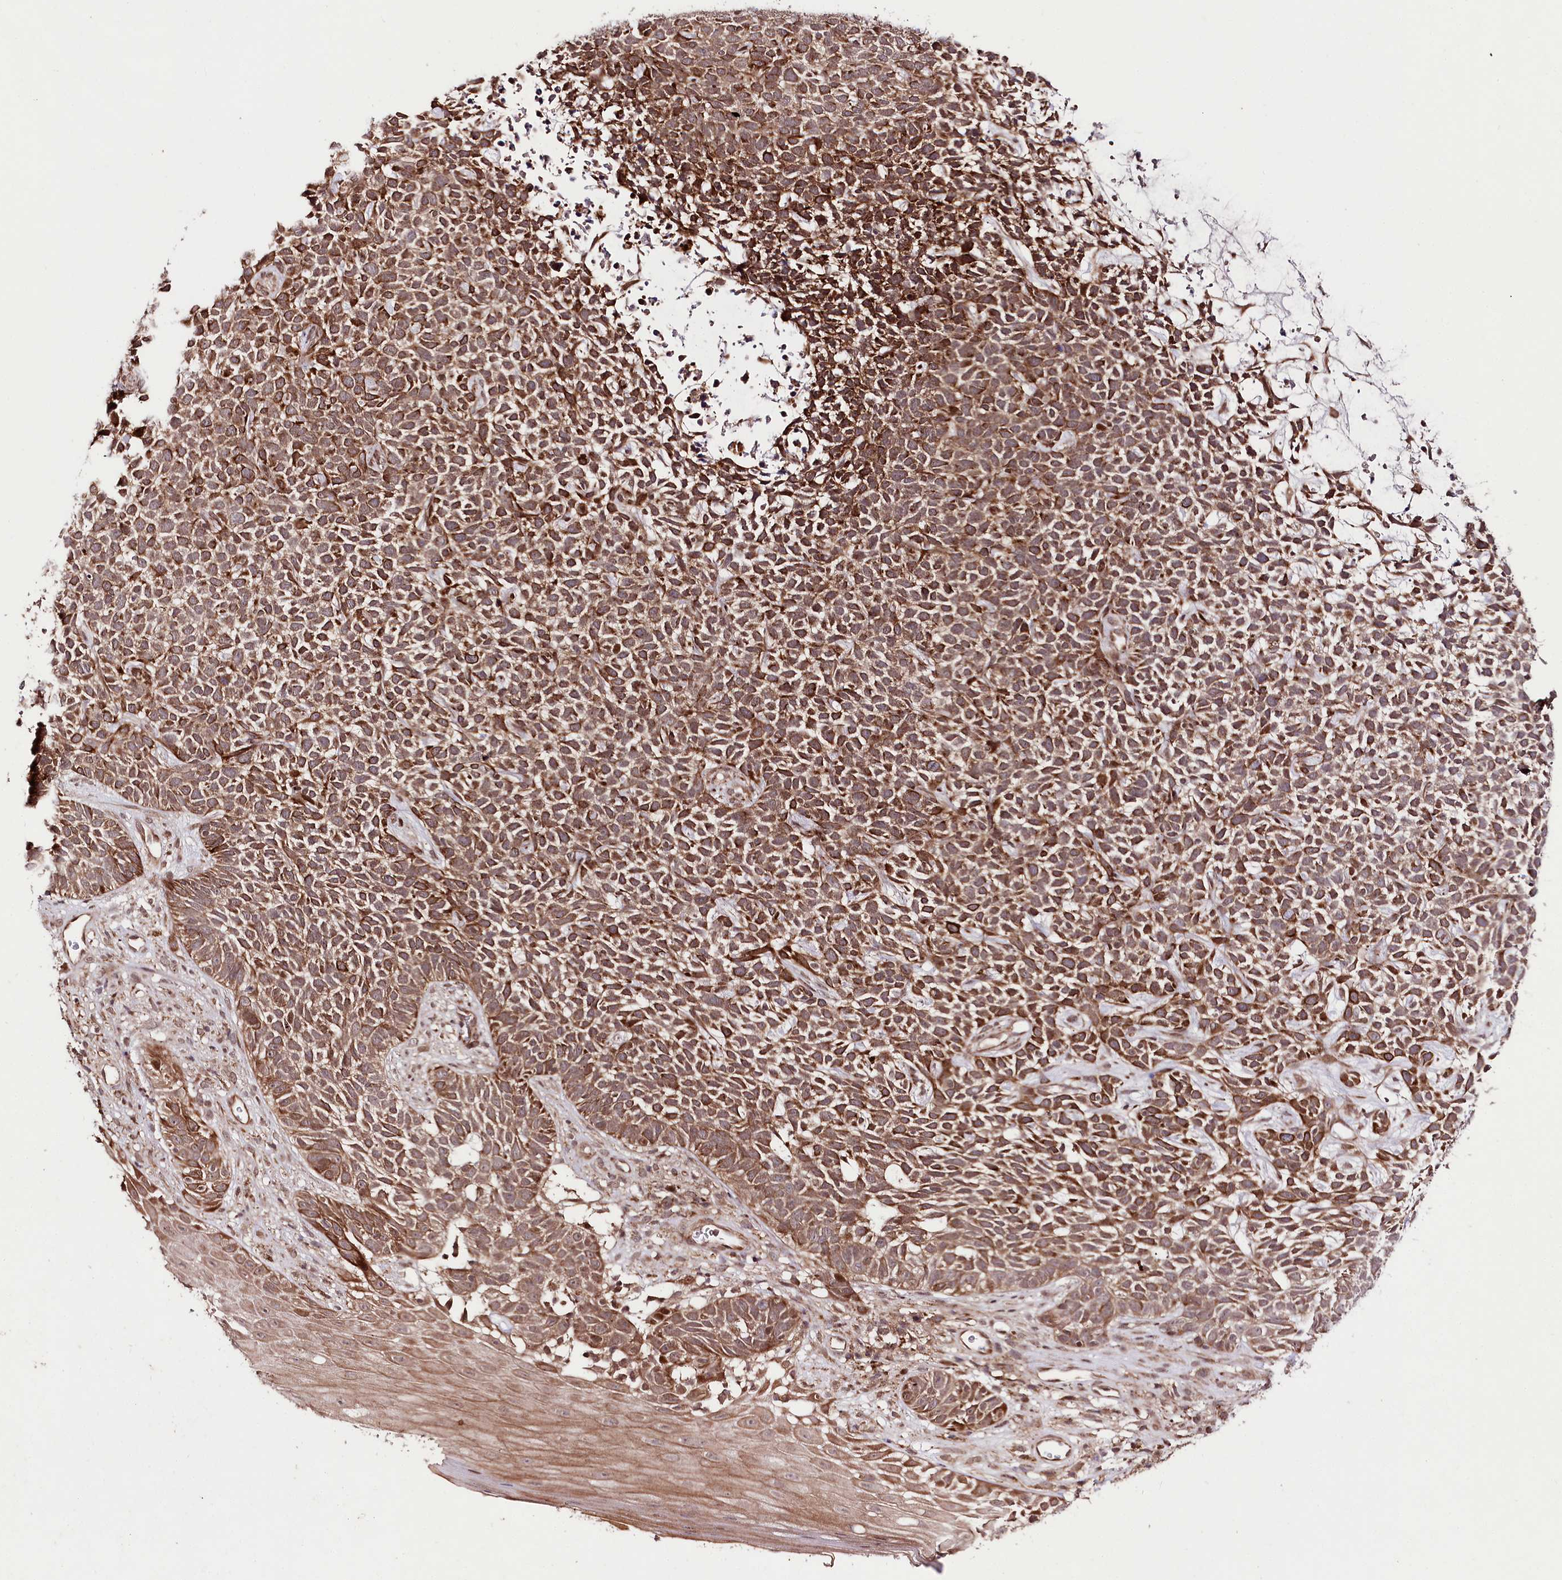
{"staining": {"intensity": "moderate", "quantity": ">75%", "location": "cytoplasmic/membranous"}, "tissue": "skin cancer", "cell_type": "Tumor cells", "image_type": "cancer", "snomed": [{"axis": "morphology", "description": "Basal cell carcinoma"}, {"axis": "topography", "description": "Skin"}], "caption": "Immunohistochemical staining of skin cancer (basal cell carcinoma) exhibits moderate cytoplasmic/membranous protein staining in about >75% of tumor cells. (Brightfield microscopy of DAB IHC at high magnification).", "gene": "PHLDB1", "patient": {"sex": "female", "age": 84}}